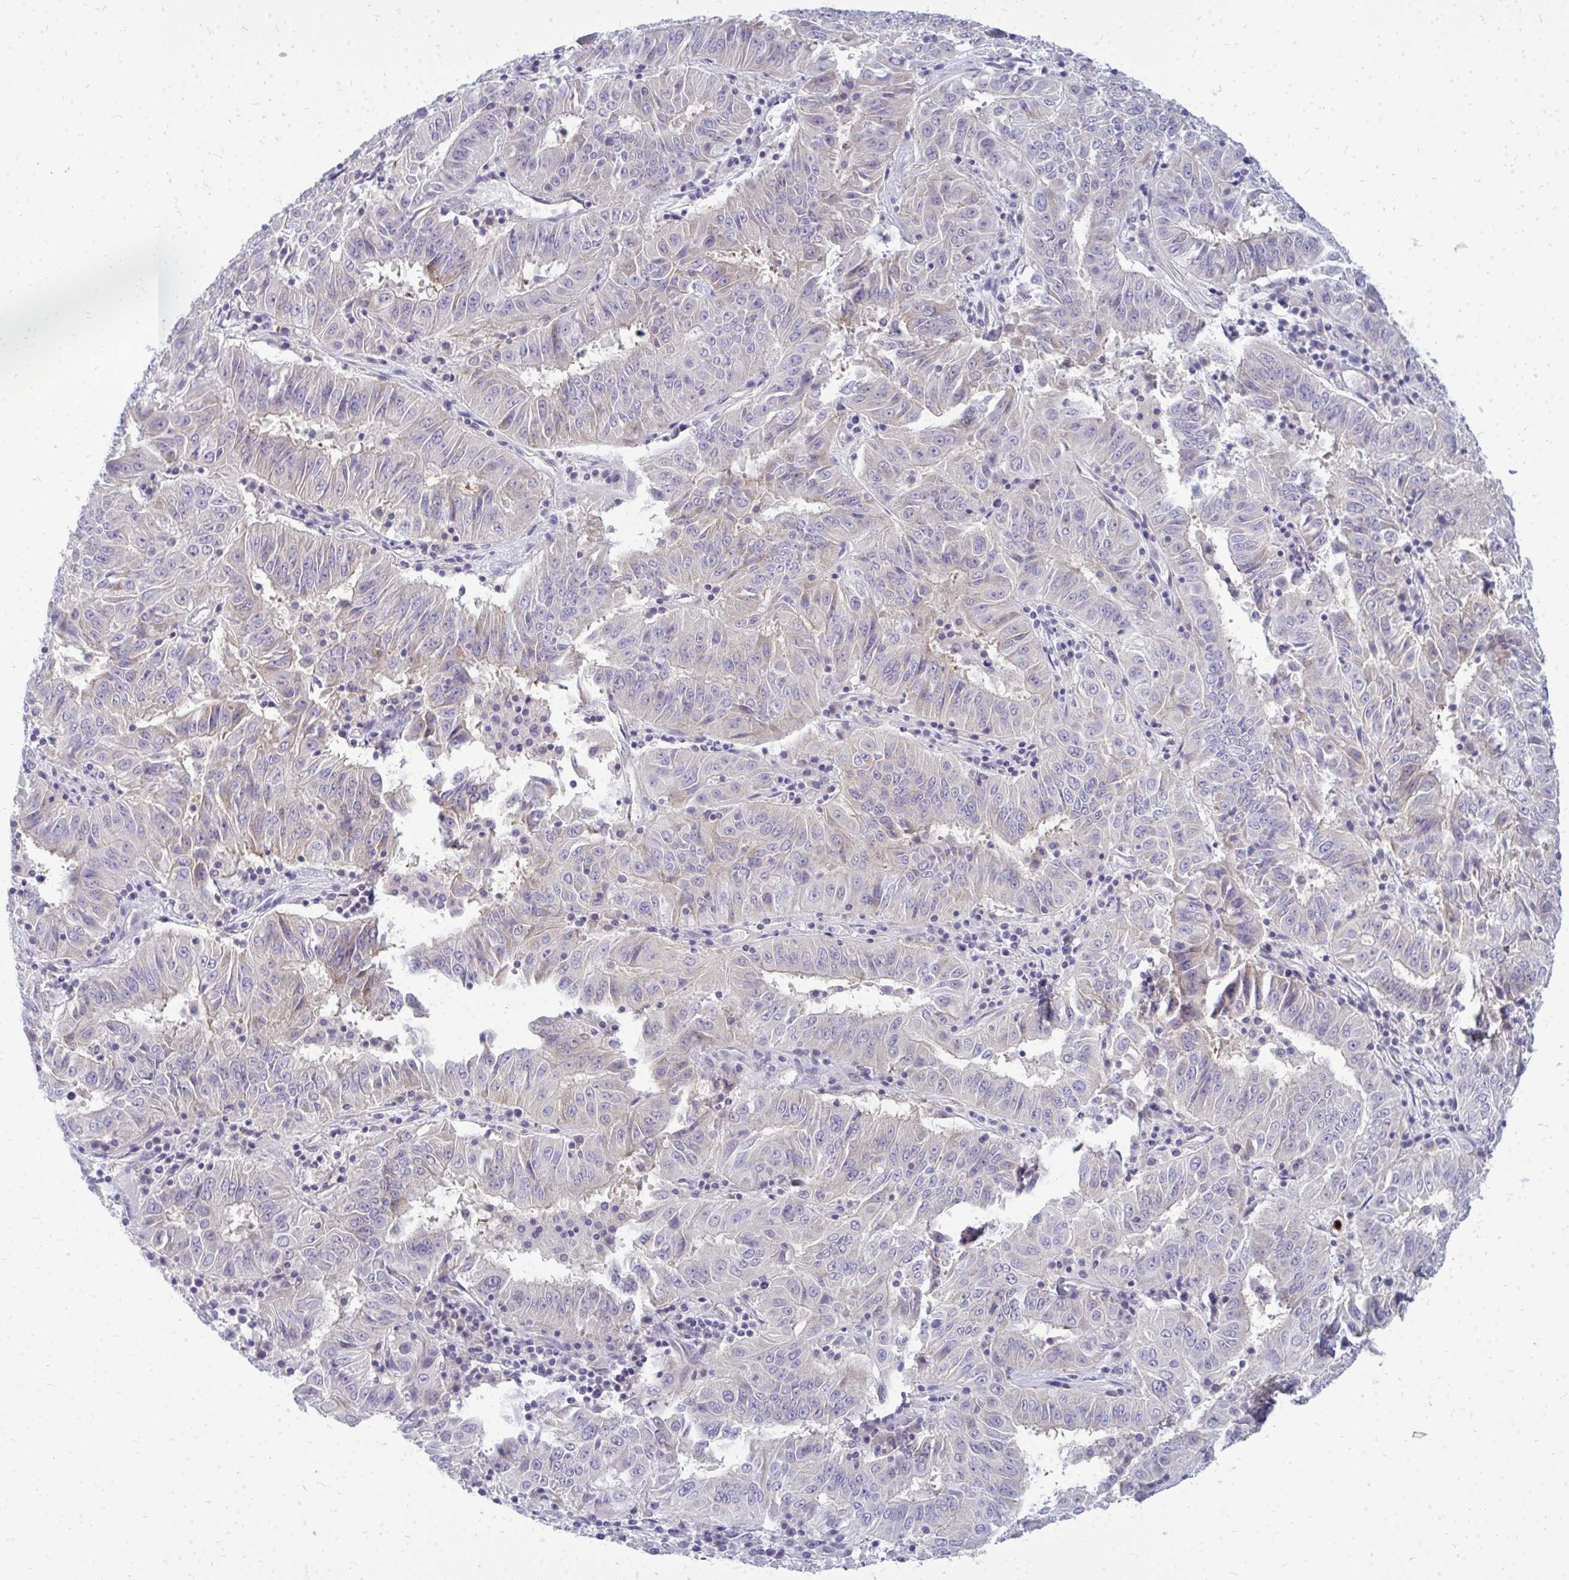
{"staining": {"intensity": "negative", "quantity": "none", "location": "none"}, "tissue": "pancreatic cancer", "cell_type": "Tumor cells", "image_type": "cancer", "snomed": [{"axis": "morphology", "description": "Adenocarcinoma, NOS"}, {"axis": "topography", "description": "Pancreas"}], "caption": "The immunohistochemistry photomicrograph has no significant expression in tumor cells of pancreatic cancer tissue.", "gene": "ACSL5", "patient": {"sex": "male", "age": 63}}